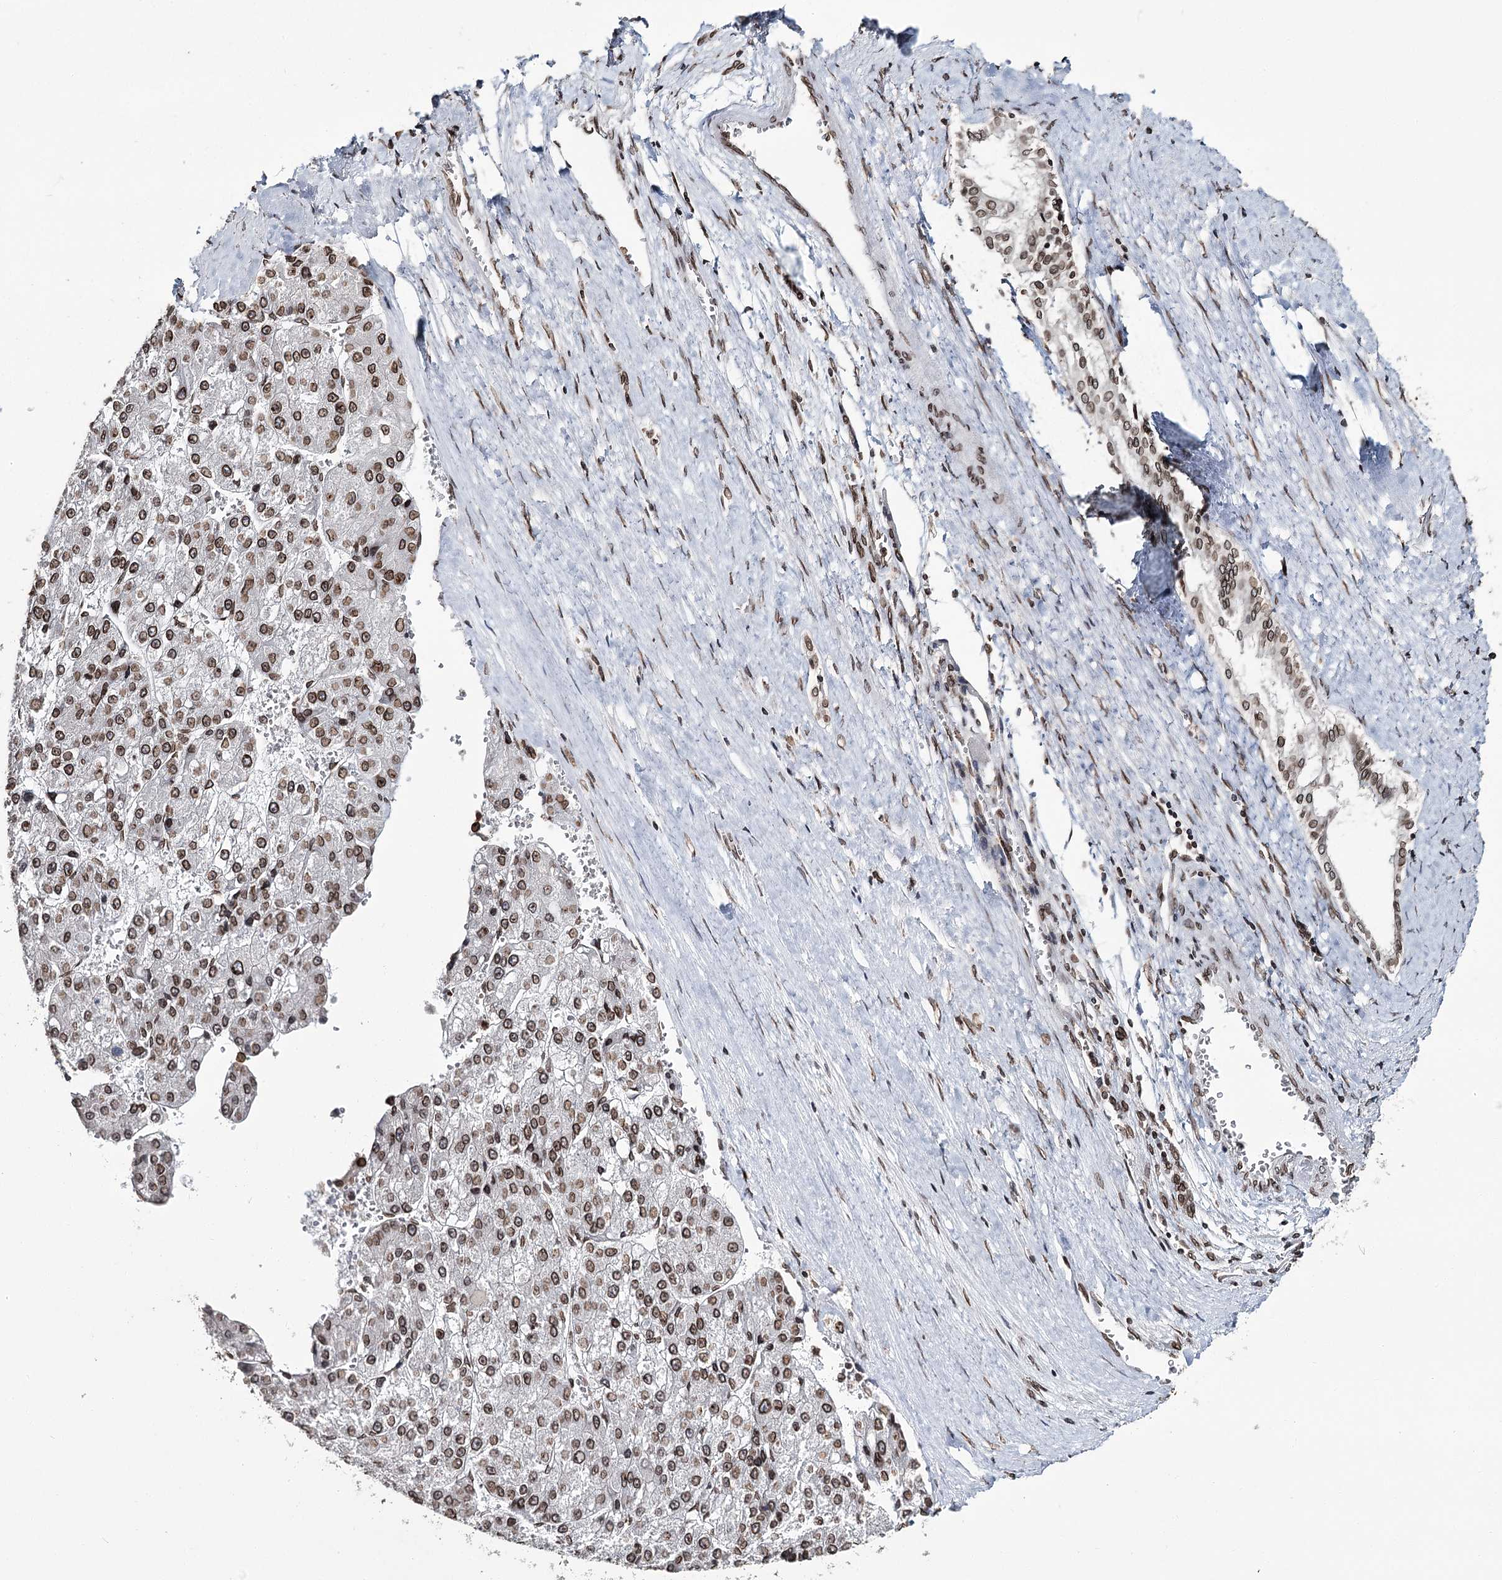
{"staining": {"intensity": "moderate", "quantity": ">75%", "location": "cytoplasmic/membranous,nuclear"}, "tissue": "liver cancer", "cell_type": "Tumor cells", "image_type": "cancer", "snomed": [{"axis": "morphology", "description": "Carcinoma, Hepatocellular, NOS"}, {"axis": "topography", "description": "Liver"}], "caption": "Liver cancer stained with DAB immunohistochemistry (IHC) displays medium levels of moderate cytoplasmic/membranous and nuclear expression in about >75% of tumor cells.", "gene": "KIAA0930", "patient": {"sex": "female", "age": 73}}